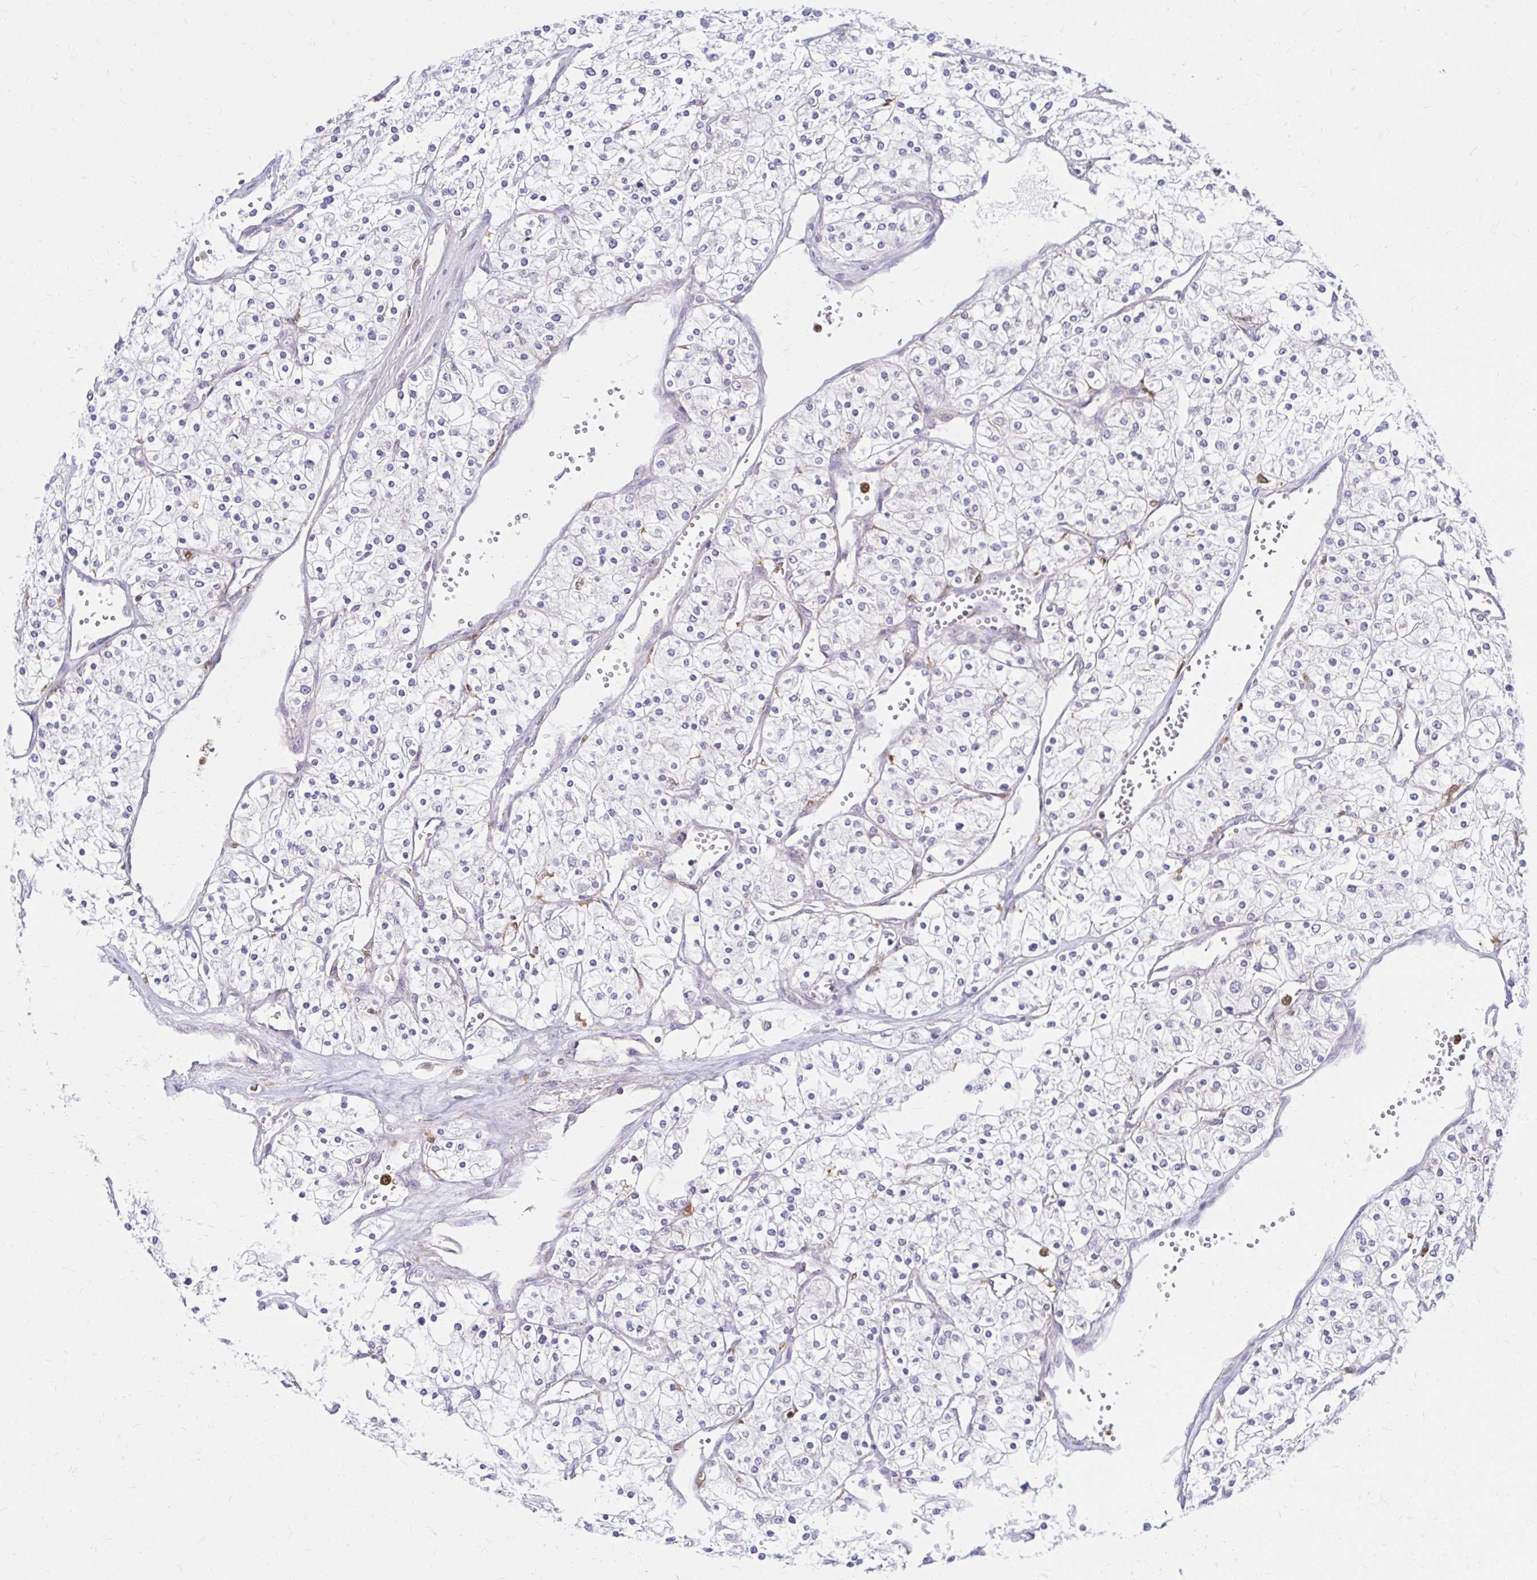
{"staining": {"intensity": "negative", "quantity": "none", "location": "none"}, "tissue": "renal cancer", "cell_type": "Tumor cells", "image_type": "cancer", "snomed": [{"axis": "morphology", "description": "Adenocarcinoma, NOS"}, {"axis": "topography", "description": "Kidney"}], "caption": "Tumor cells are negative for protein expression in human renal adenocarcinoma. (DAB (3,3'-diaminobenzidine) IHC with hematoxylin counter stain).", "gene": "PYCARD", "patient": {"sex": "male", "age": 80}}